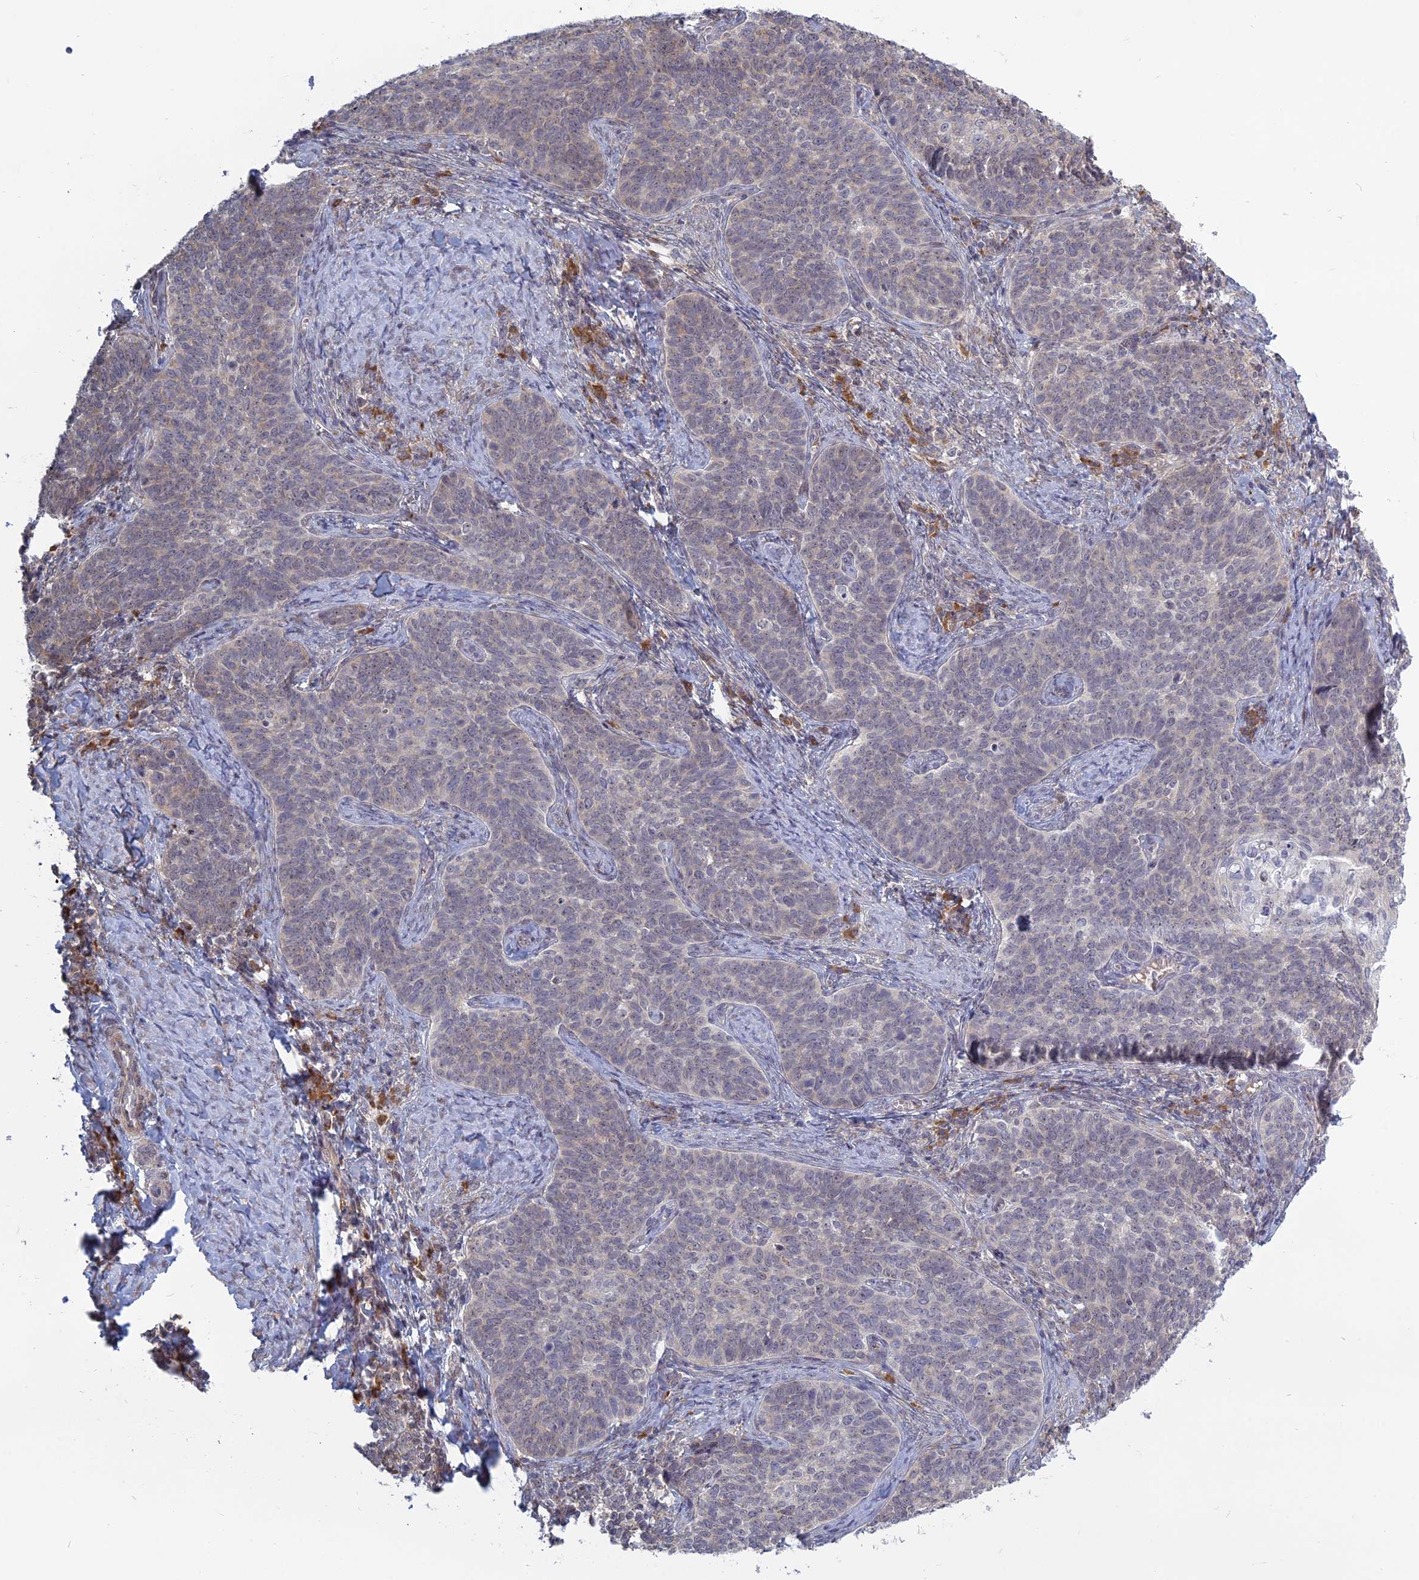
{"staining": {"intensity": "weak", "quantity": "<25%", "location": "cytoplasmic/membranous"}, "tissue": "cervical cancer", "cell_type": "Tumor cells", "image_type": "cancer", "snomed": [{"axis": "morphology", "description": "Normal tissue, NOS"}, {"axis": "morphology", "description": "Squamous cell carcinoma, NOS"}, {"axis": "topography", "description": "Cervix"}], "caption": "Immunohistochemical staining of squamous cell carcinoma (cervical) shows no significant positivity in tumor cells.", "gene": "RPS19BP1", "patient": {"sex": "female", "age": 39}}